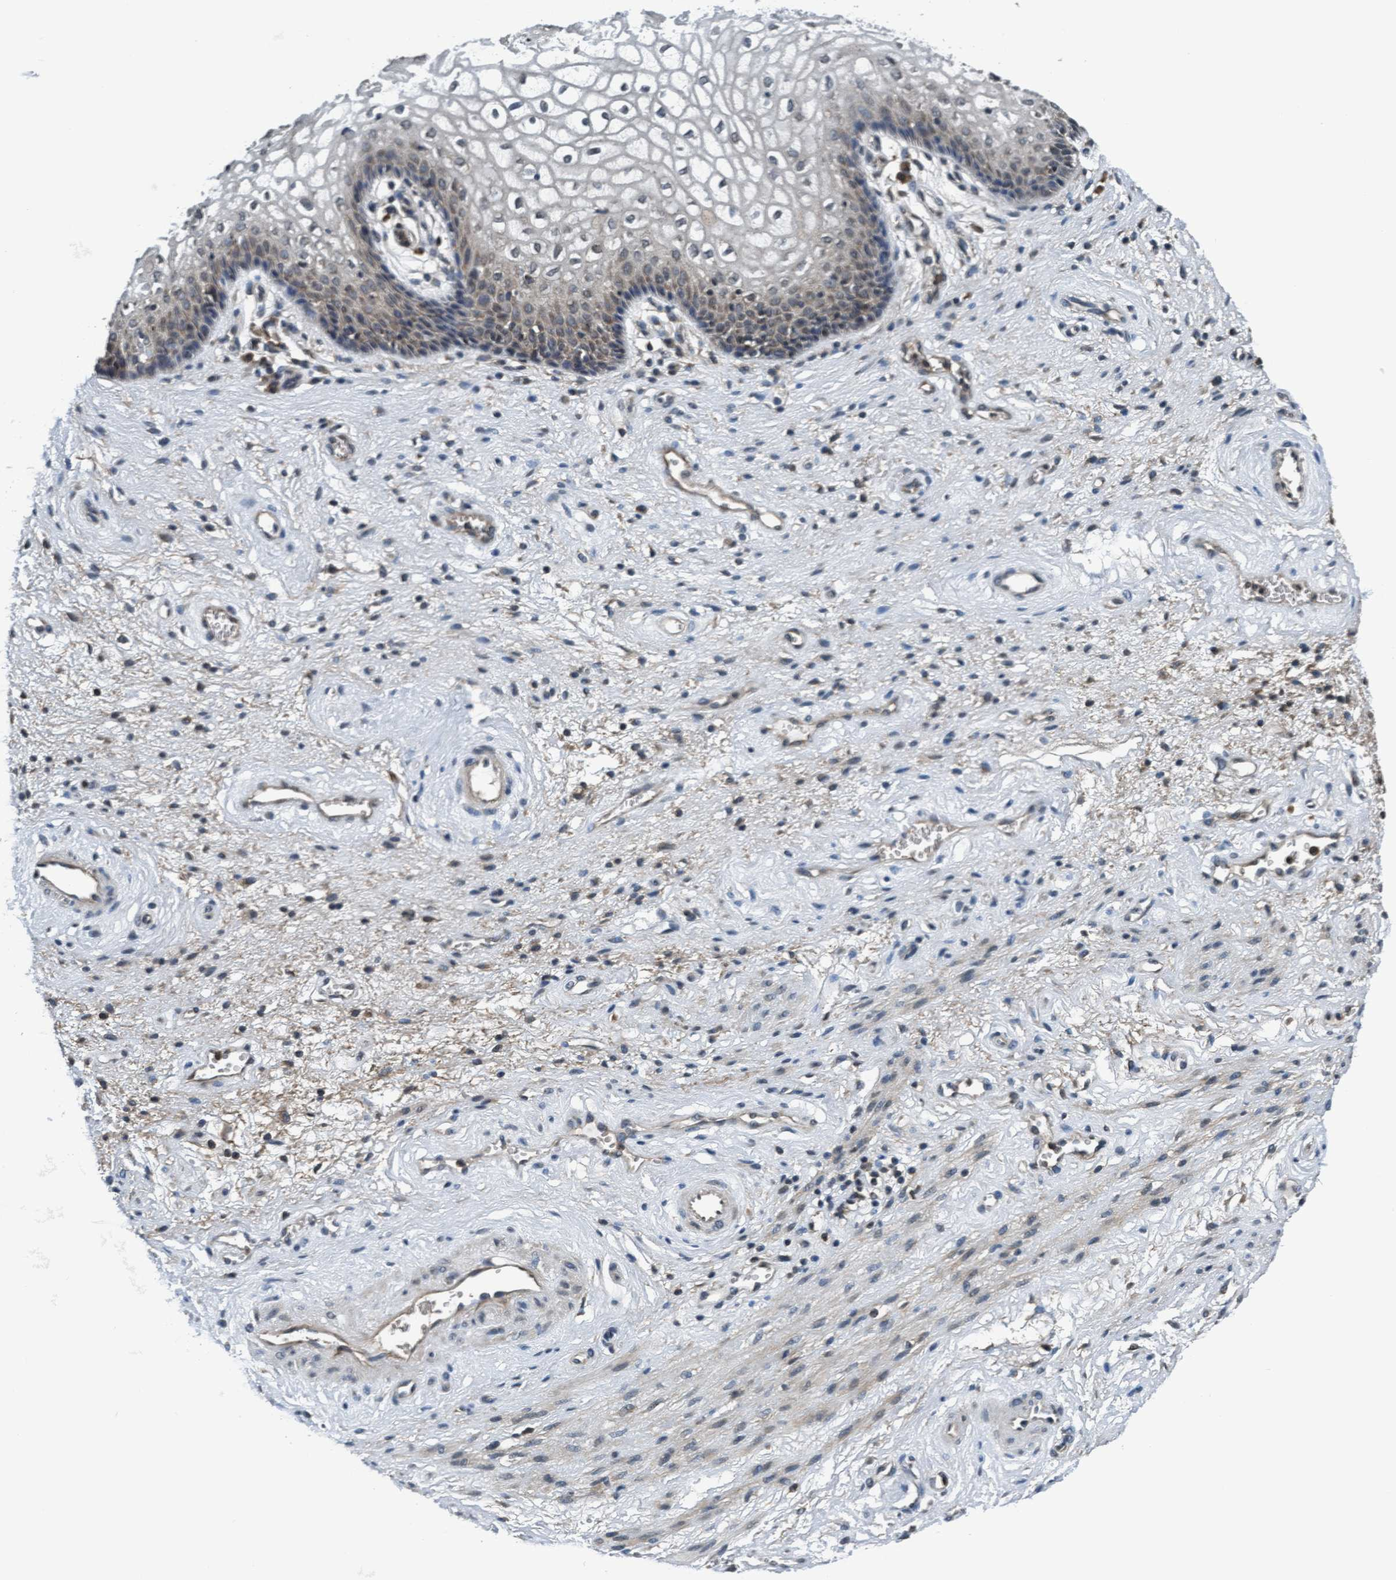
{"staining": {"intensity": "weak", "quantity": ">75%", "location": "cytoplasmic/membranous,nuclear"}, "tissue": "vagina", "cell_type": "Squamous epithelial cells", "image_type": "normal", "snomed": [{"axis": "morphology", "description": "Normal tissue, NOS"}, {"axis": "topography", "description": "Vagina"}], "caption": "IHC of normal vagina exhibits low levels of weak cytoplasmic/membranous,nuclear staining in approximately >75% of squamous epithelial cells. The staining was performed using DAB (3,3'-diaminobenzidine) to visualize the protein expression in brown, while the nuclei were stained in blue with hematoxylin (Magnification: 20x).", "gene": "WASF1", "patient": {"sex": "female", "age": 34}}